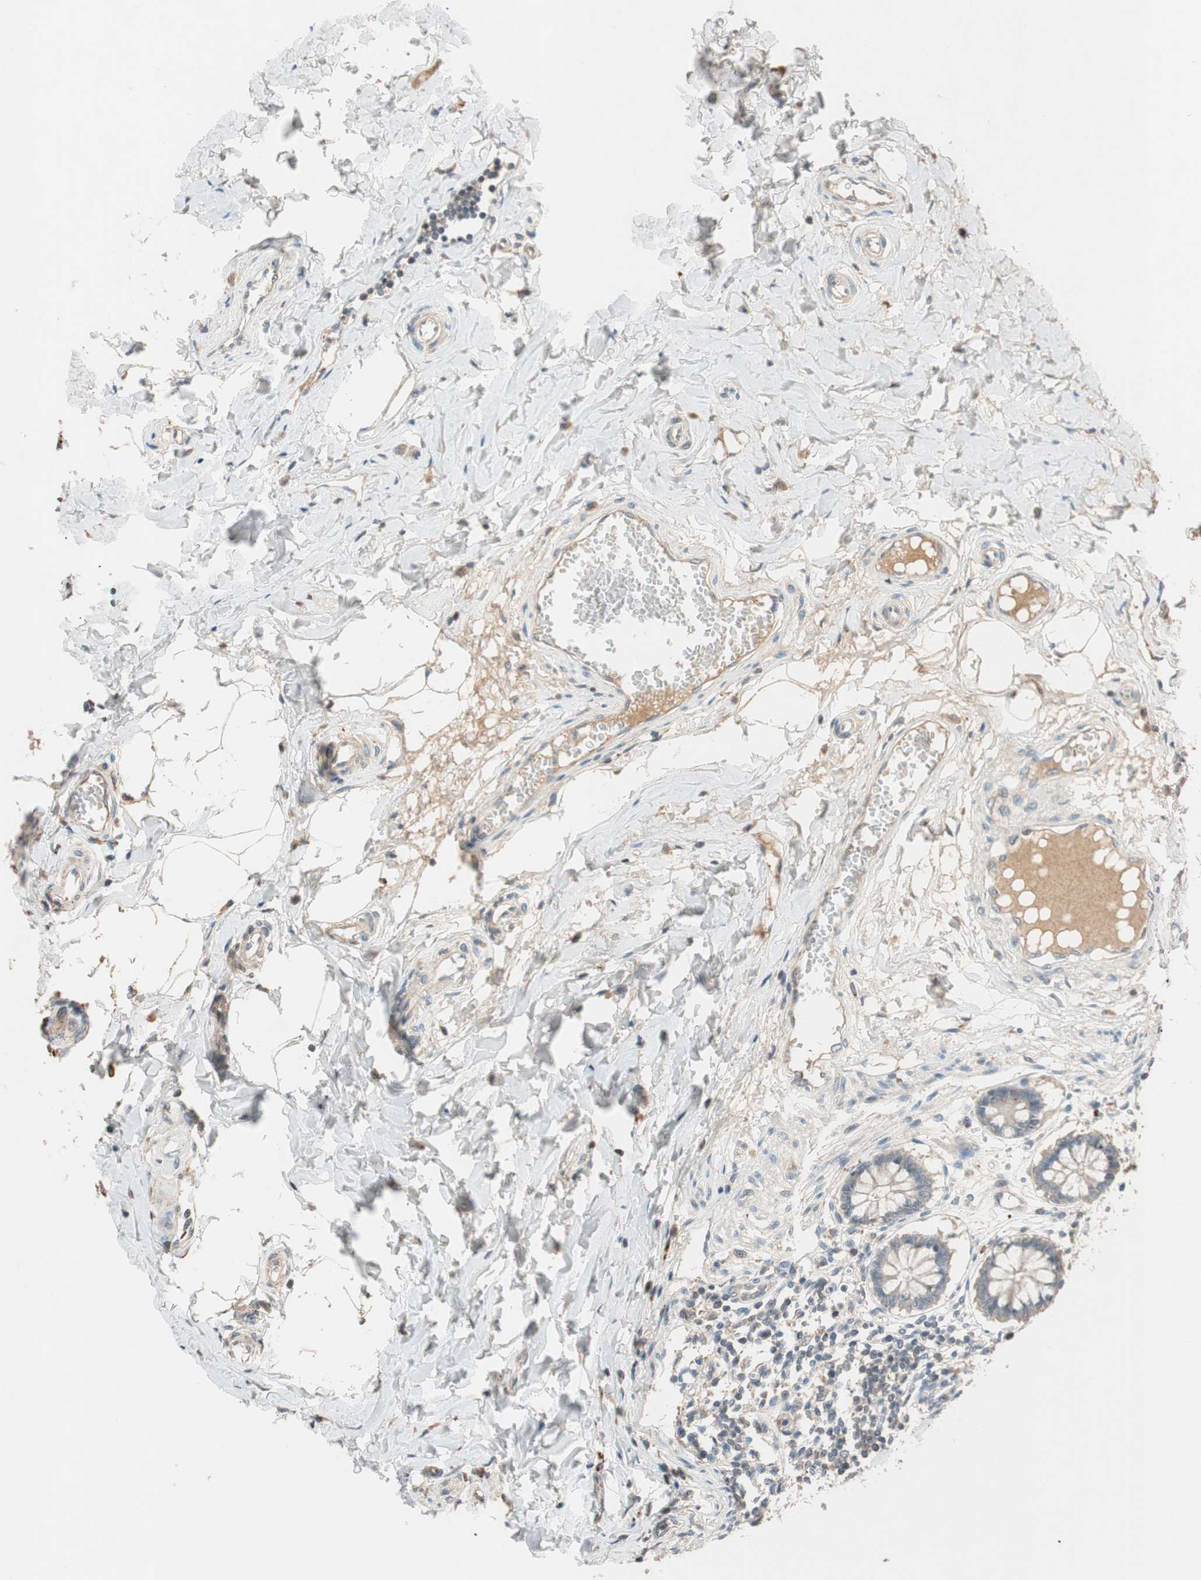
{"staining": {"intensity": "weak", "quantity": ">75%", "location": "cytoplasmic/membranous"}, "tissue": "colon", "cell_type": "Endothelial cells", "image_type": "normal", "snomed": [{"axis": "morphology", "description": "Normal tissue, NOS"}, {"axis": "morphology", "description": "Adenocarcinoma, NOS"}, {"axis": "topography", "description": "Colon"}, {"axis": "topography", "description": "Peripheral nerve tissue"}], "caption": "Weak cytoplasmic/membranous expression is seen in about >75% of endothelial cells in normal colon. Nuclei are stained in blue.", "gene": "GLB1", "patient": {"sex": "male", "age": 14}}